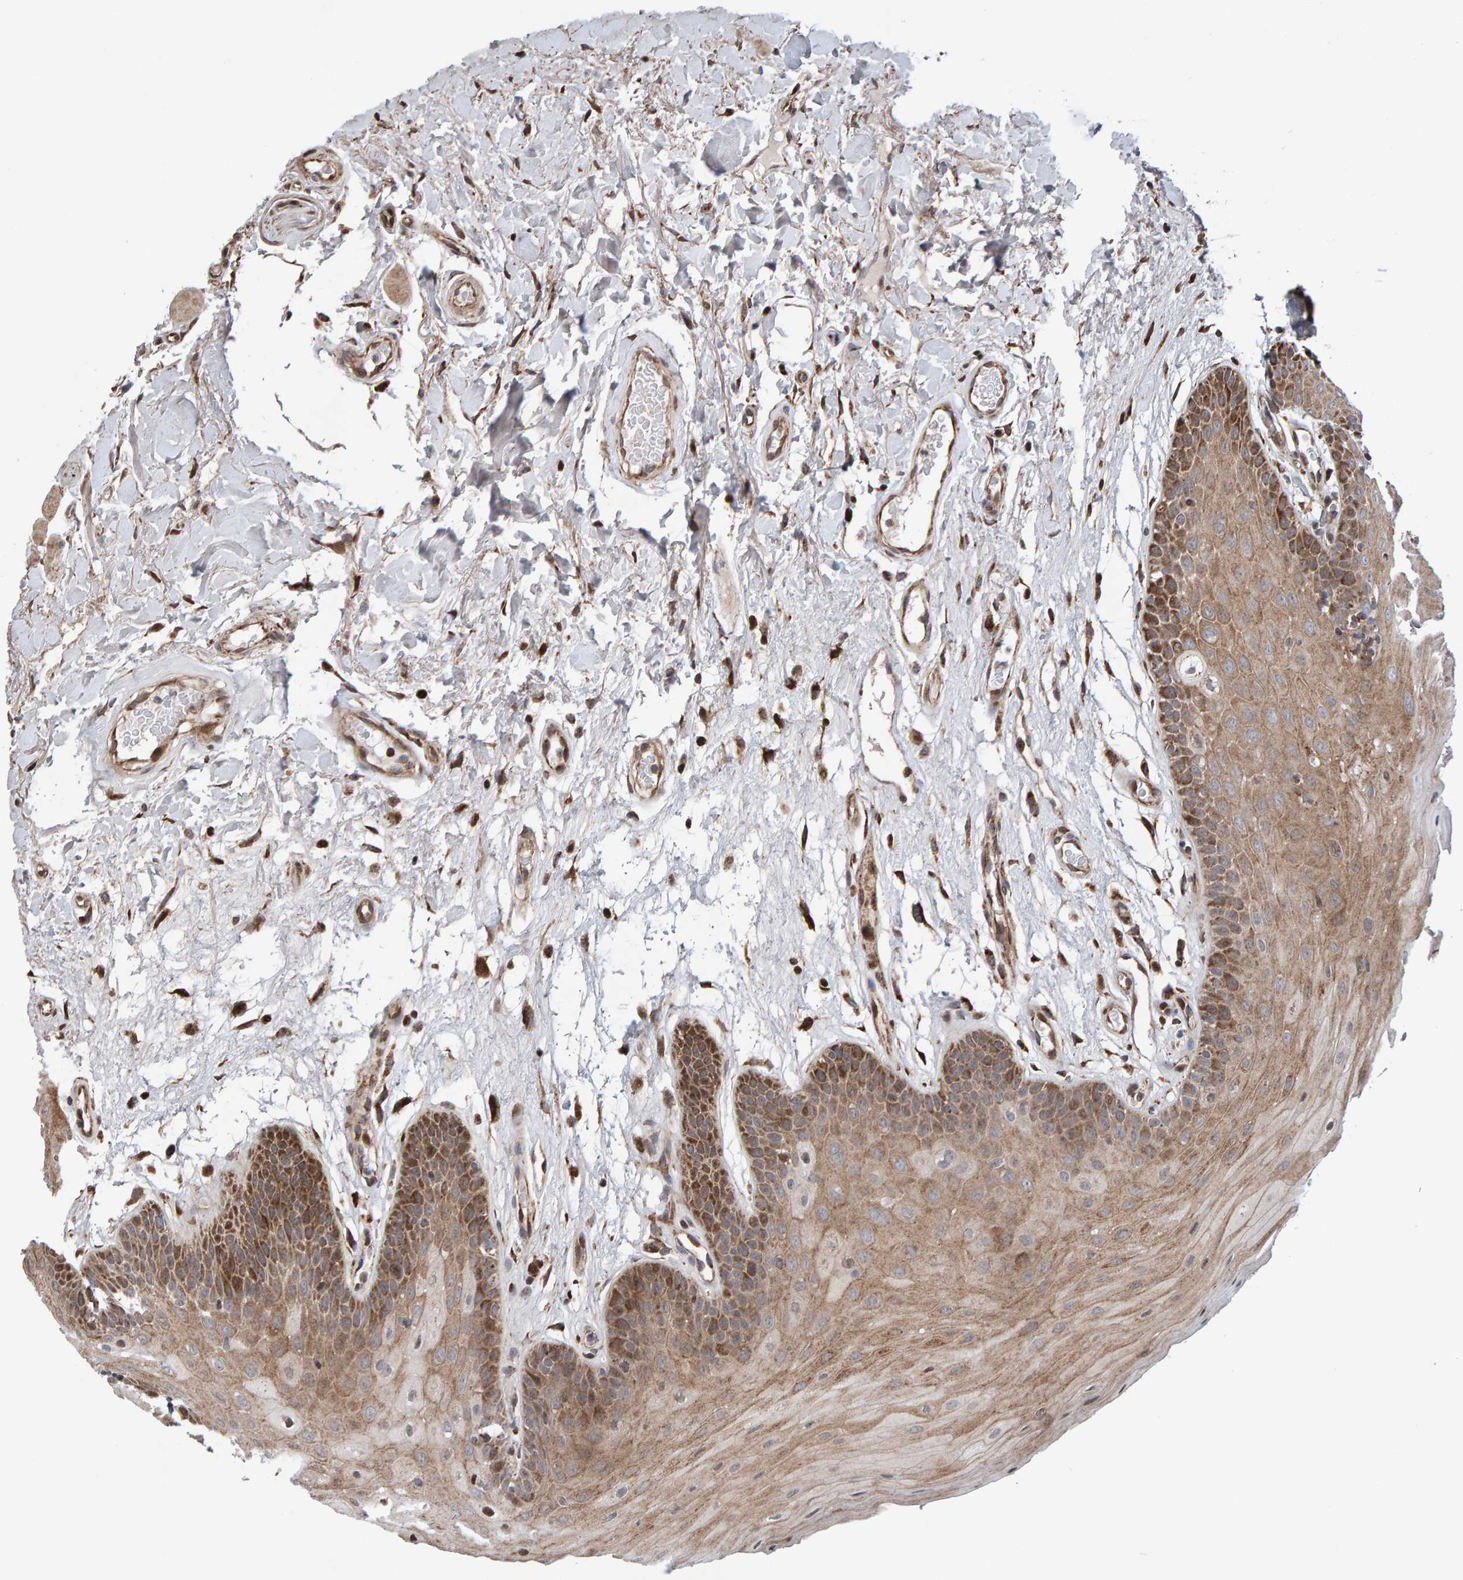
{"staining": {"intensity": "moderate", "quantity": ">75%", "location": "cytoplasmic/membranous"}, "tissue": "oral mucosa", "cell_type": "Squamous epithelial cells", "image_type": "normal", "snomed": [{"axis": "morphology", "description": "Normal tissue, NOS"}, {"axis": "morphology", "description": "Squamous cell carcinoma, NOS"}, {"axis": "topography", "description": "Oral tissue"}, {"axis": "topography", "description": "Head-Neck"}], "caption": "Immunohistochemistry (IHC) histopathology image of normal oral mucosa stained for a protein (brown), which reveals medium levels of moderate cytoplasmic/membranous positivity in approximately >75% of squamous epithelial cells.", "gene": "PECR", "patient": {"sex": "male", "age": 71}}